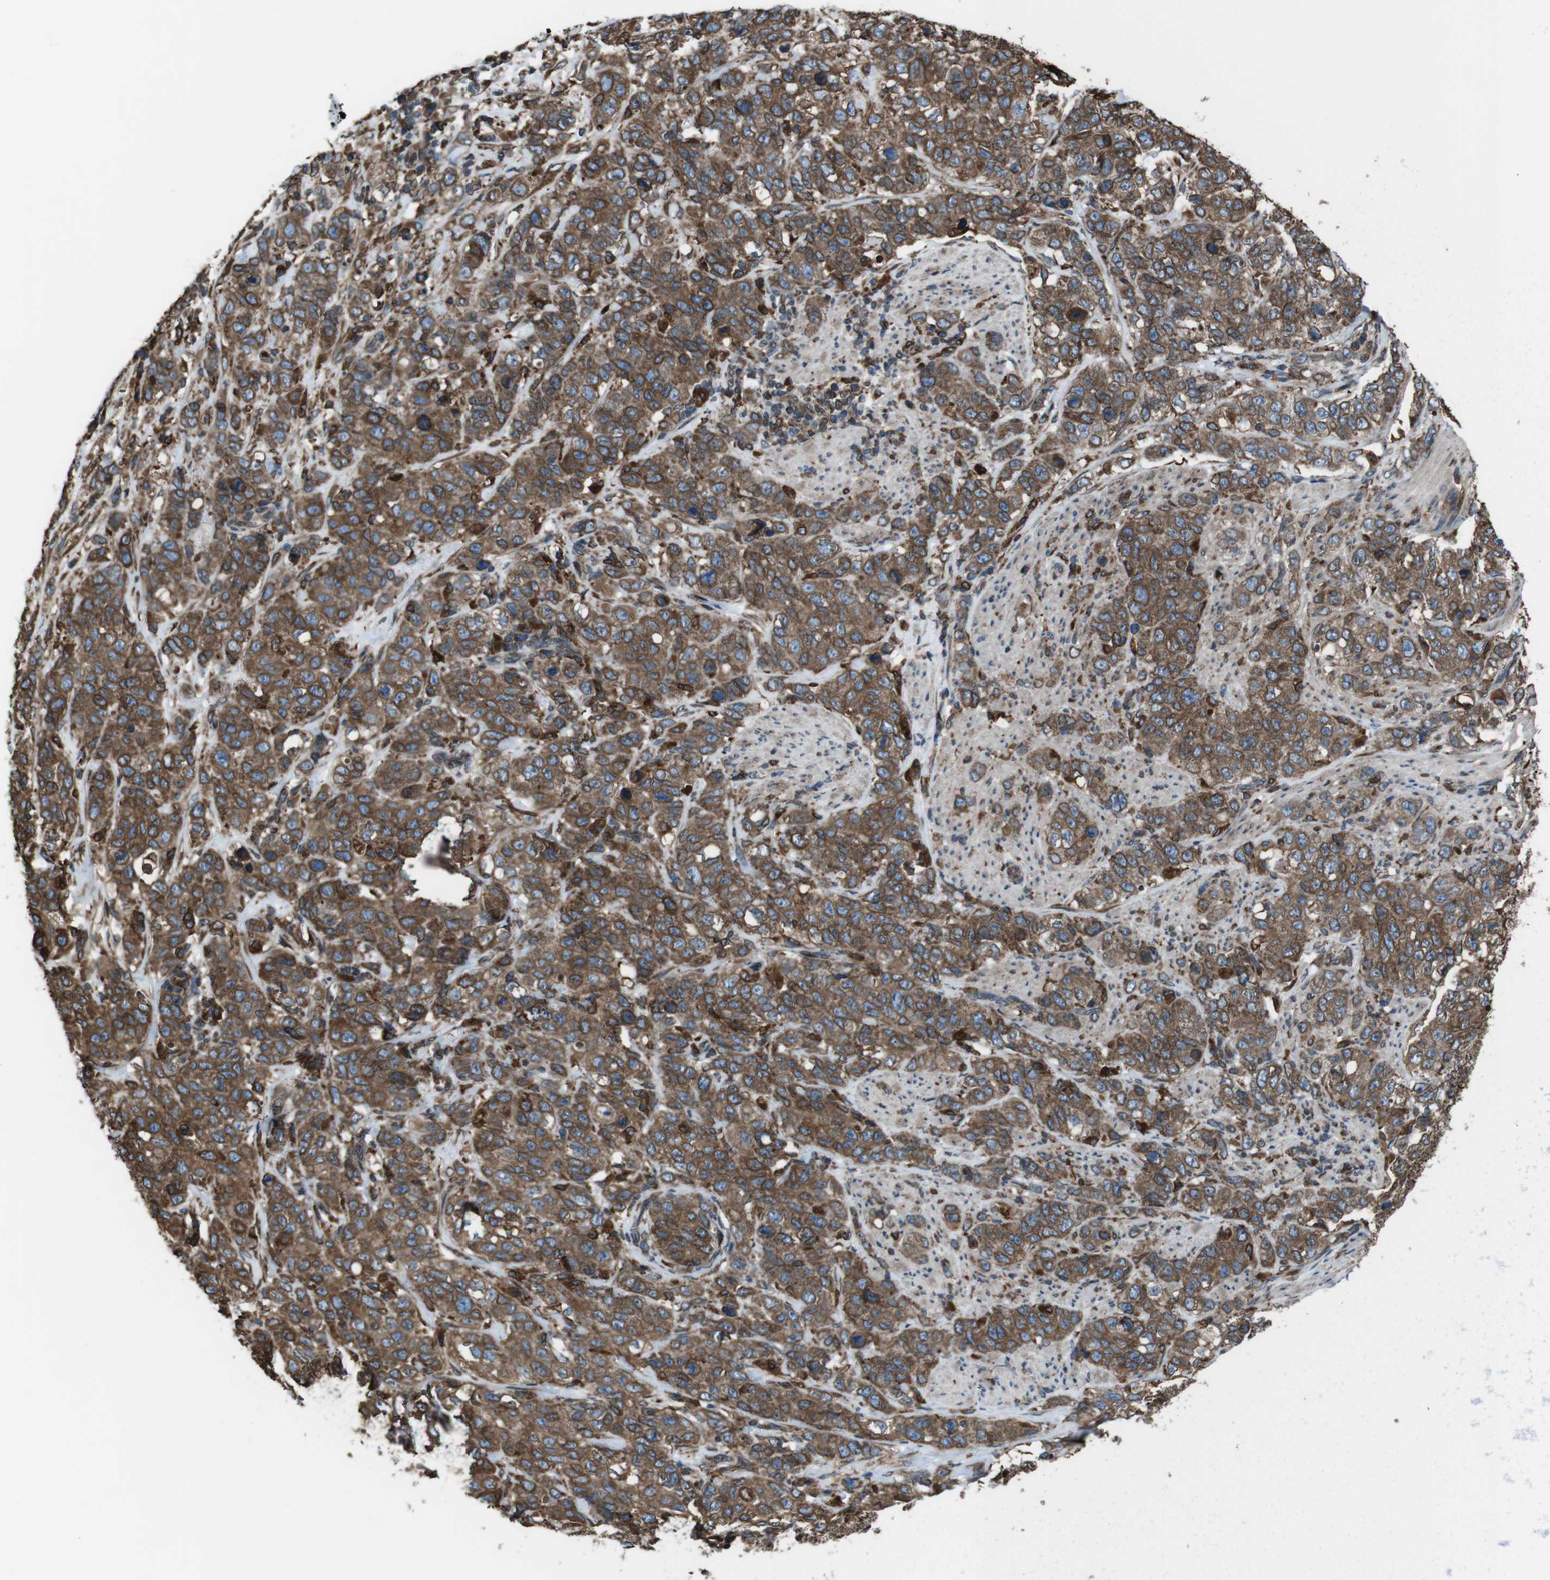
{"staining": {"intensity": "moderate", "quantity": ">75%", "location": "cytoplasmic/membranous"}, "tissue": "stomach cancer", "cell_type": "Tumor cells", "image_type": "cancer", "snomed": [{"axis": "morphology", "description": "Adenocarcinoma, NOS"}, {"axis": "topography", "description": "Stomach"}], "caption": "Stomach cancer stained with immunohistochemistry shows moderate cytoplasmic/membranous positivity in approximately >75% of tumor cells.", "gene": "APMAP", "patient": {"sex": "male", "age": 48}}